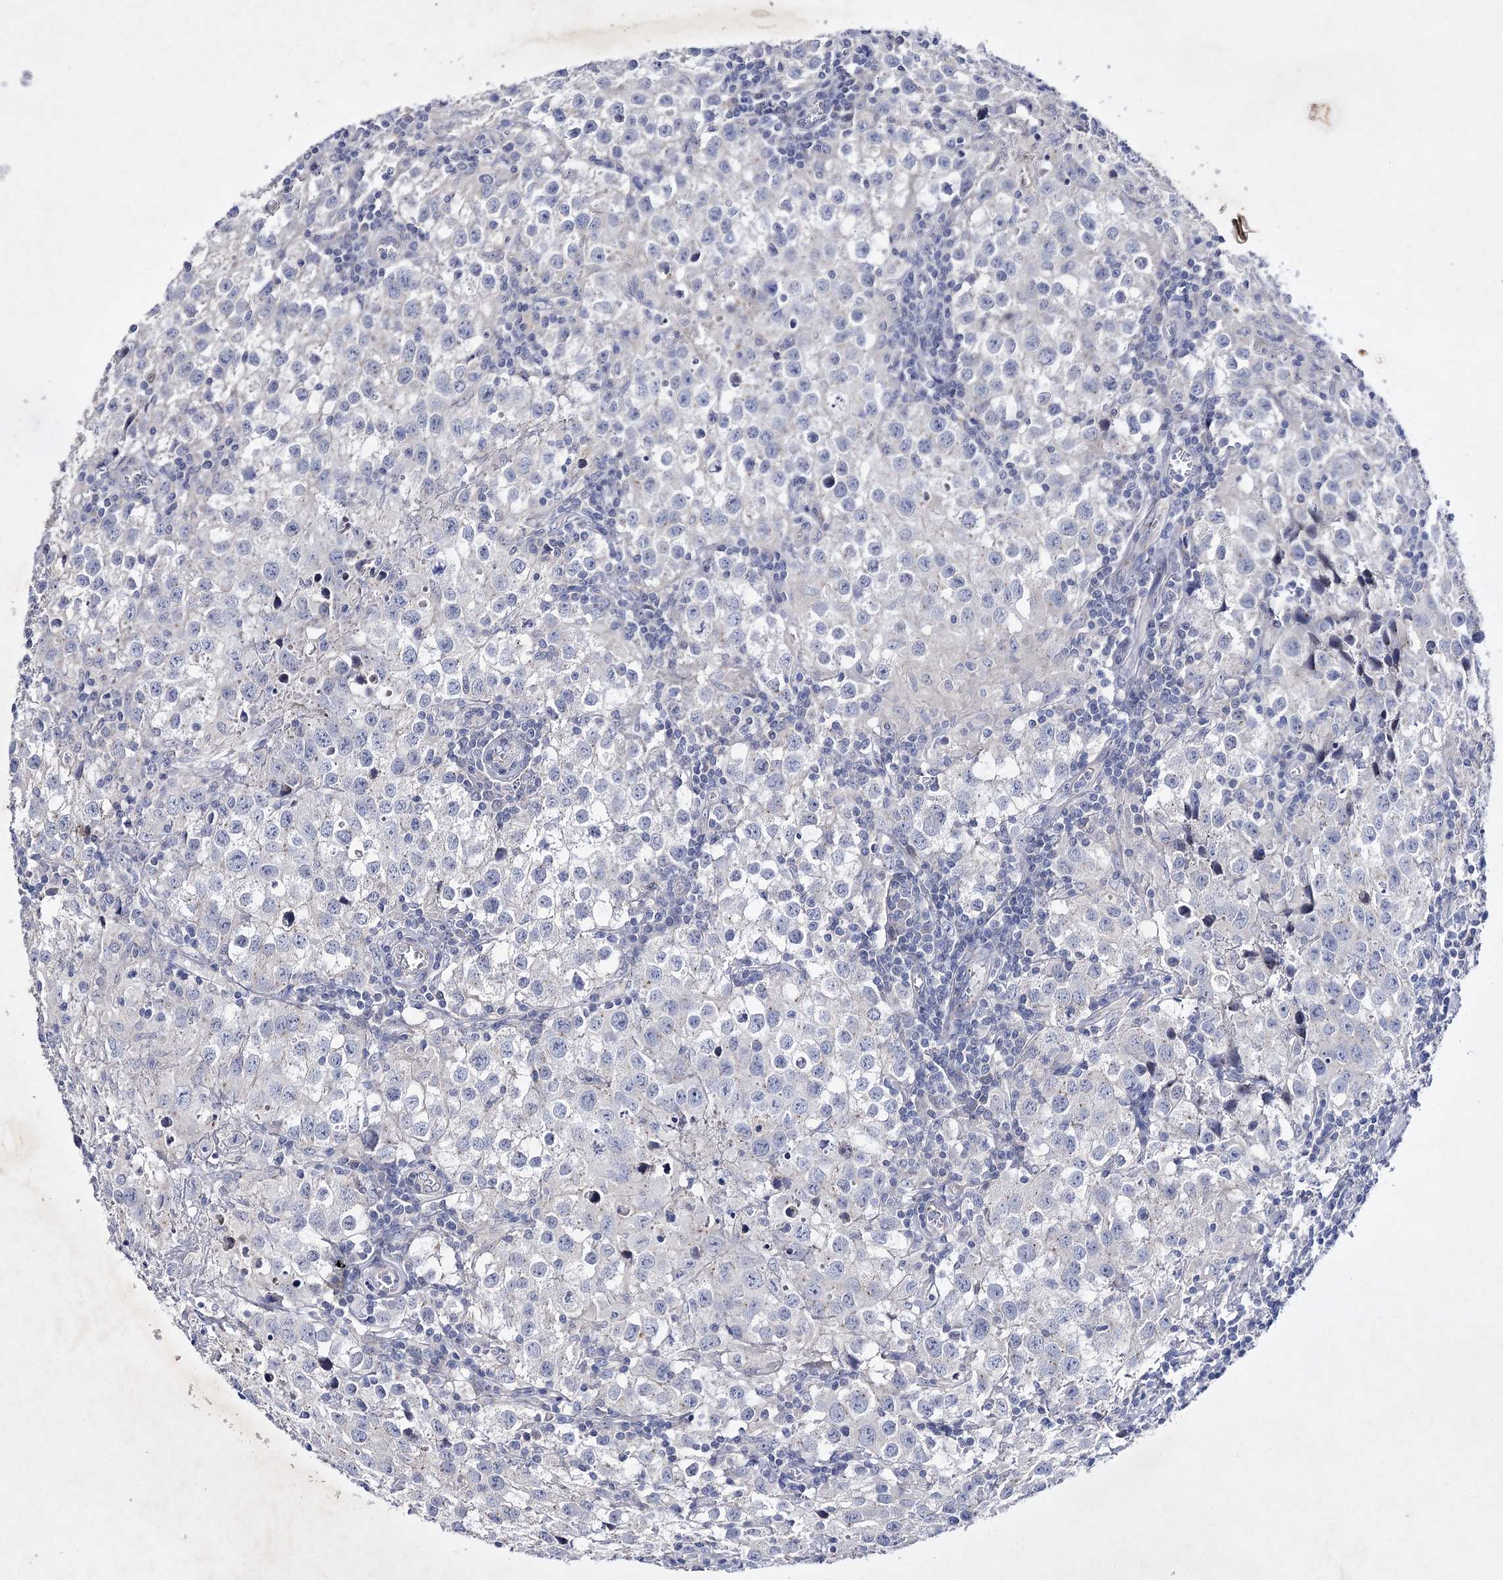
{"staining": {"intensity": "negative", "quantity": "none", "location": "none"}, "tissue": "testis cancer", "cell_type": "Tumor cells", "image_type": "cancer", "snomed": [{"axis": "morphology", "description": "Seminoma, NOS"}, {"axis": "morphology", "description": "Carcinoma, Embryonal, NOS"}, {"axis": "topography", "description": "Testis"}], "caption": "Histopathology image shows no protein staining in tumor cells of testis cancer (embryonal carcinoma) tissue.", "gene": "COX15", "patient": {"sex": "male", "age": 43}}